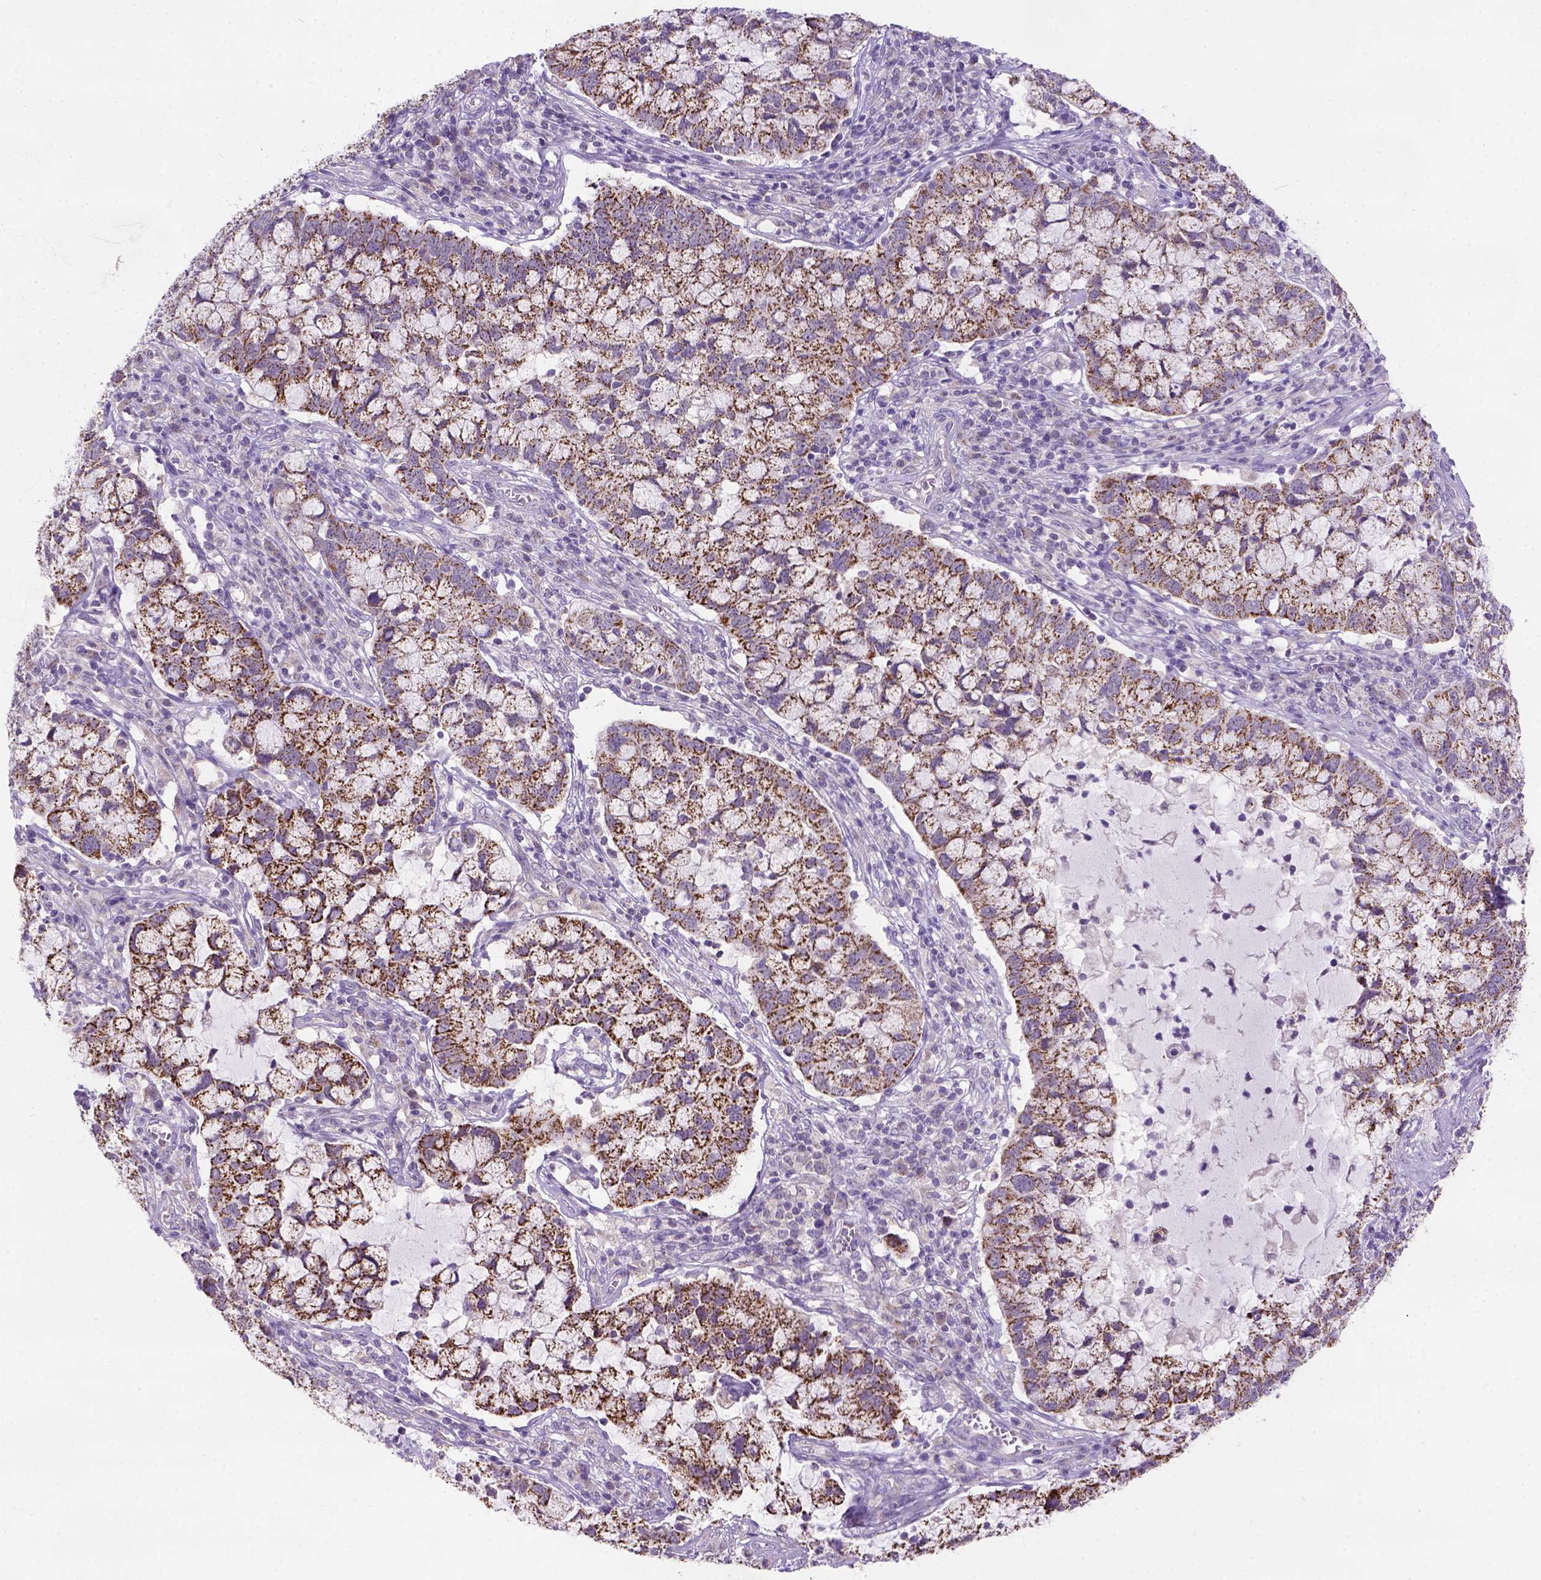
{"staining": {"intensity": "moderate", "quantity": ">75%", "location": "cytoplasmic/membranous"}, "tissue": "cervical cancer", "cell_type": "Tumor cells", "image_type": "cancer", "snomed": [{"axis": "morphology", "description": "Adenocarcinoma, NOS"}, {"axis": "topography", "description": "Cervix"}], "caption": "Immunohistochemical staining of adenocarcinoma (cervical) displays medium levels of moderate cytoplasmic/membranous protein expression in about >75% of tumor cells.", "gene": "L2HGDH", "patient": {"sex": "female", "age": 40}}